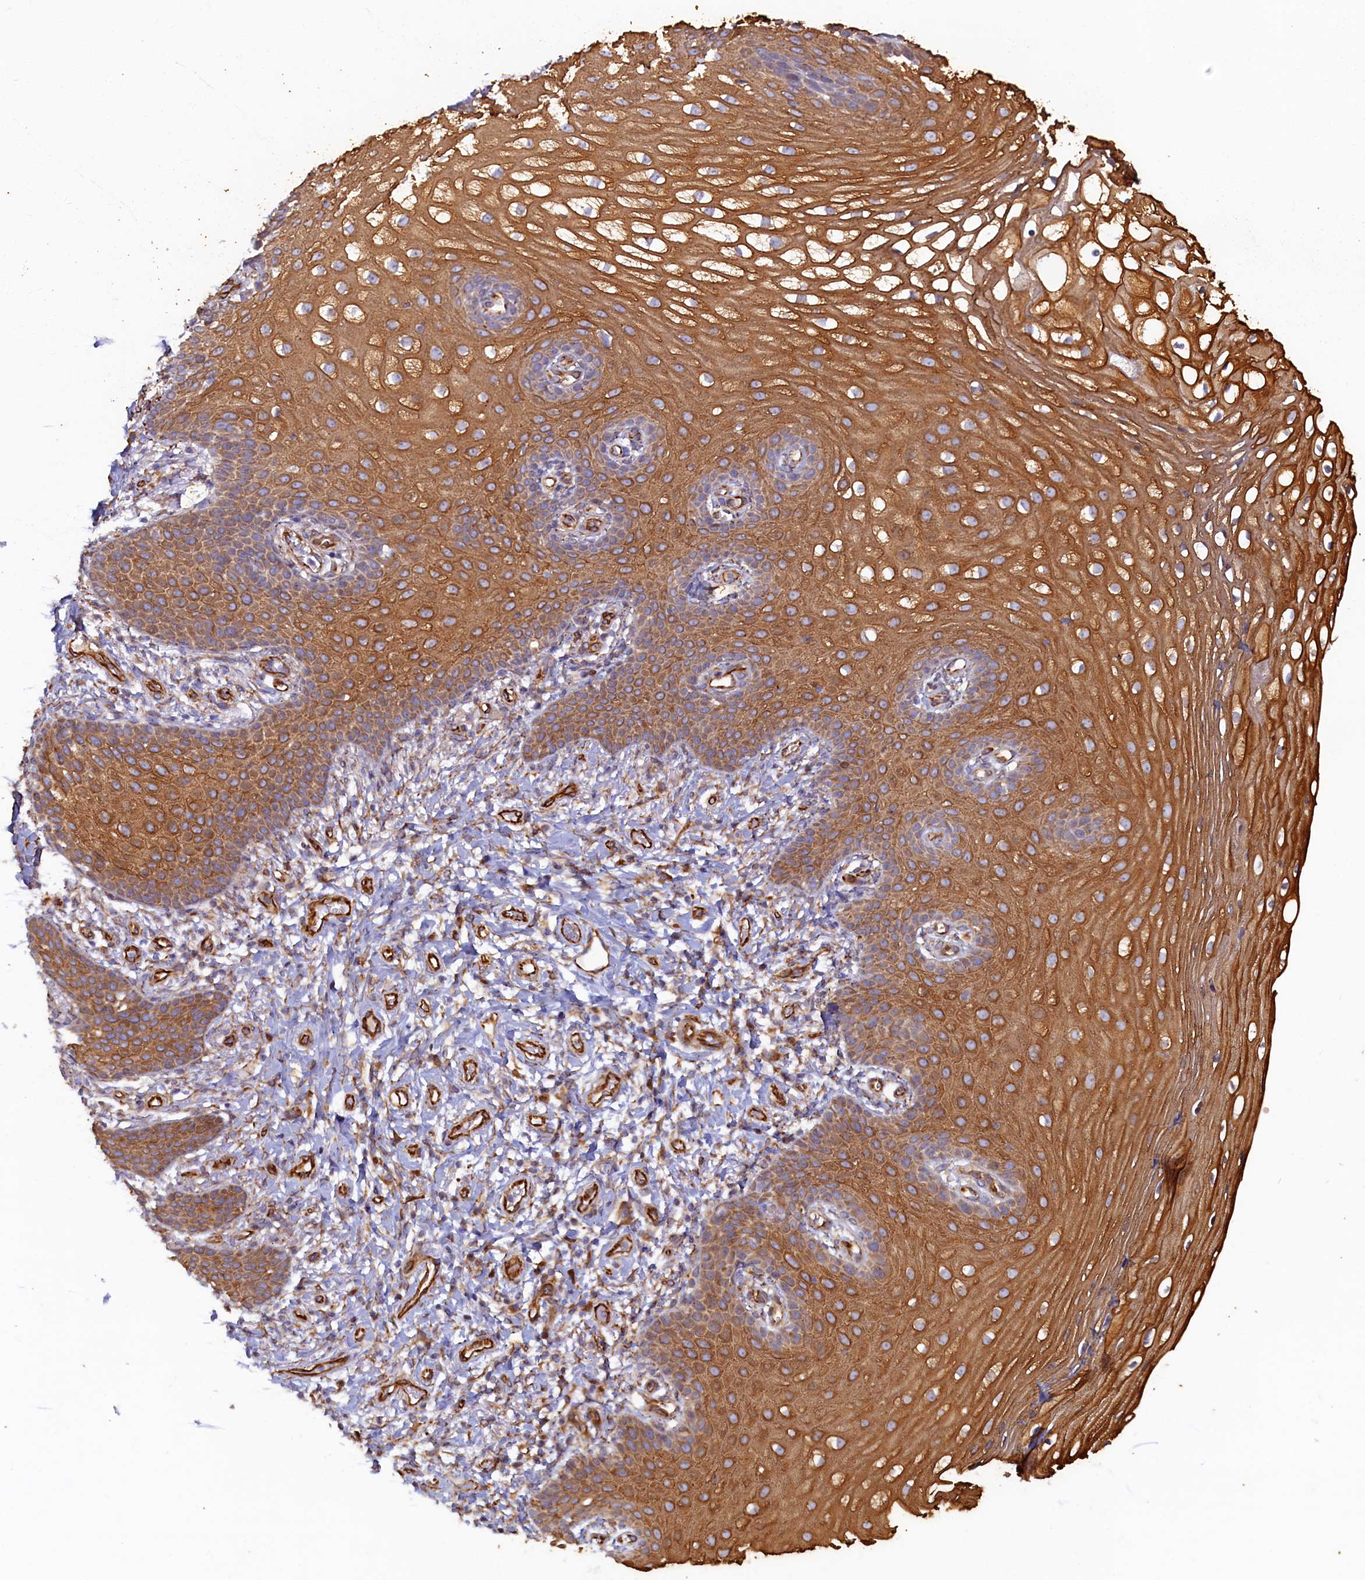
{"staining": {"intensity": "moderate", "quantity": ">75%", "location": "cytoplasmic/membranous"}, "tissue": "vagina", "cell_type": "Squamous epithelial cells", "image_type": "normal", "snomed": [{"axis": "morphology", "description": "Normal tissue, NOS"}, {"axis": "topography", "description": "Vagina"}], "caption": "Vagina stained for a protein (brown) exhibits moderate cytoplasmic/membranous positive positivity in about >75% of squamous epithelial cells.", "gene": "LRRC57", "patient": {"sex": "female", "age": 60}}